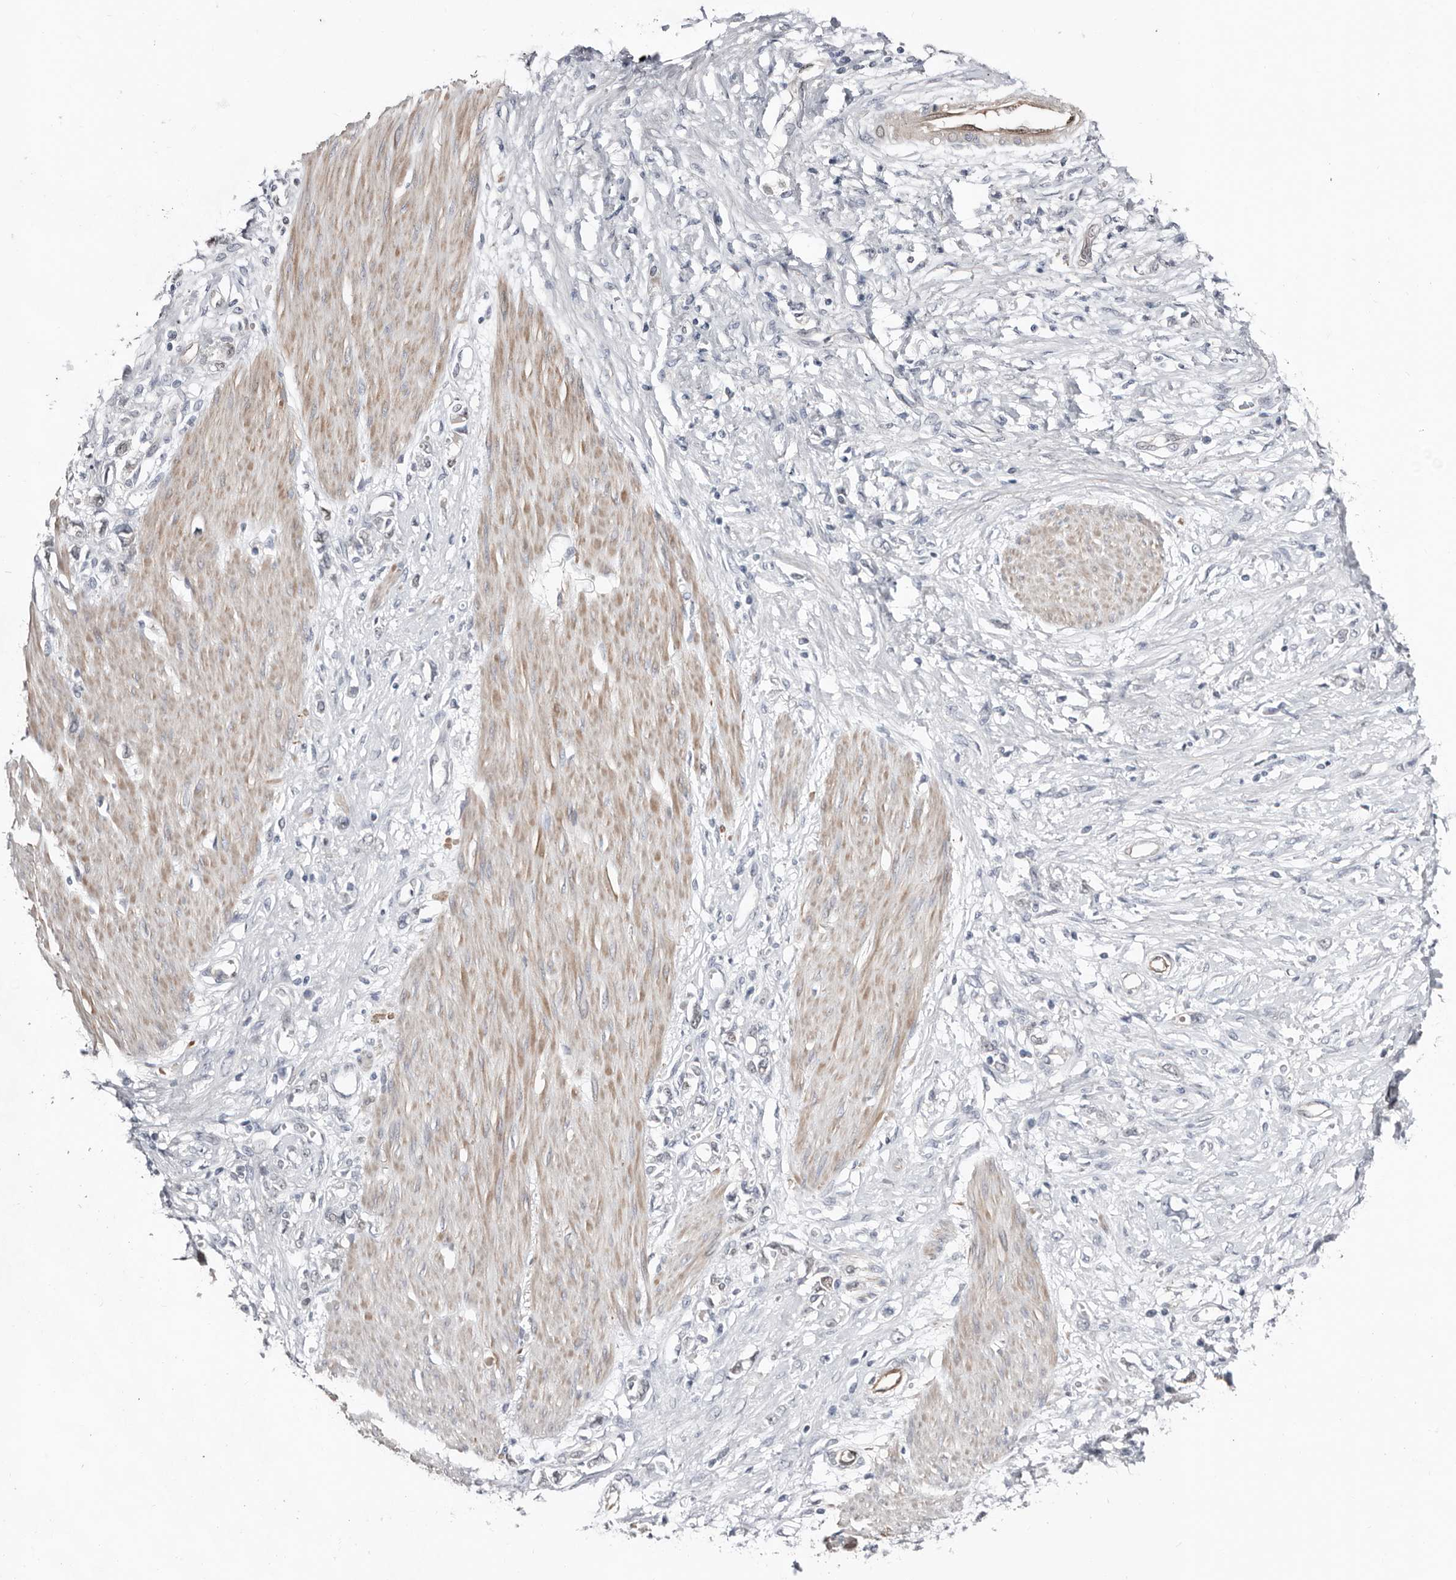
{"staining": {"intensity": "negative", "quantity": "none", "location": "none"}, "tissue": "stomach cancer", "cell_type": "Tumor cells", "image_type": "cancer", "snomed": [{"axis": "morphology", "description": "Adenocarcinoma, NOS"}, {"axis": "topography", "description": "Stomach"}], "caption": "The histopathology image shows no significant staining in tumor cells of stomach cancer (adenocarcinoma).", "gene": "ASRGL1", "patient": {"sex": "female", "age": 76}}